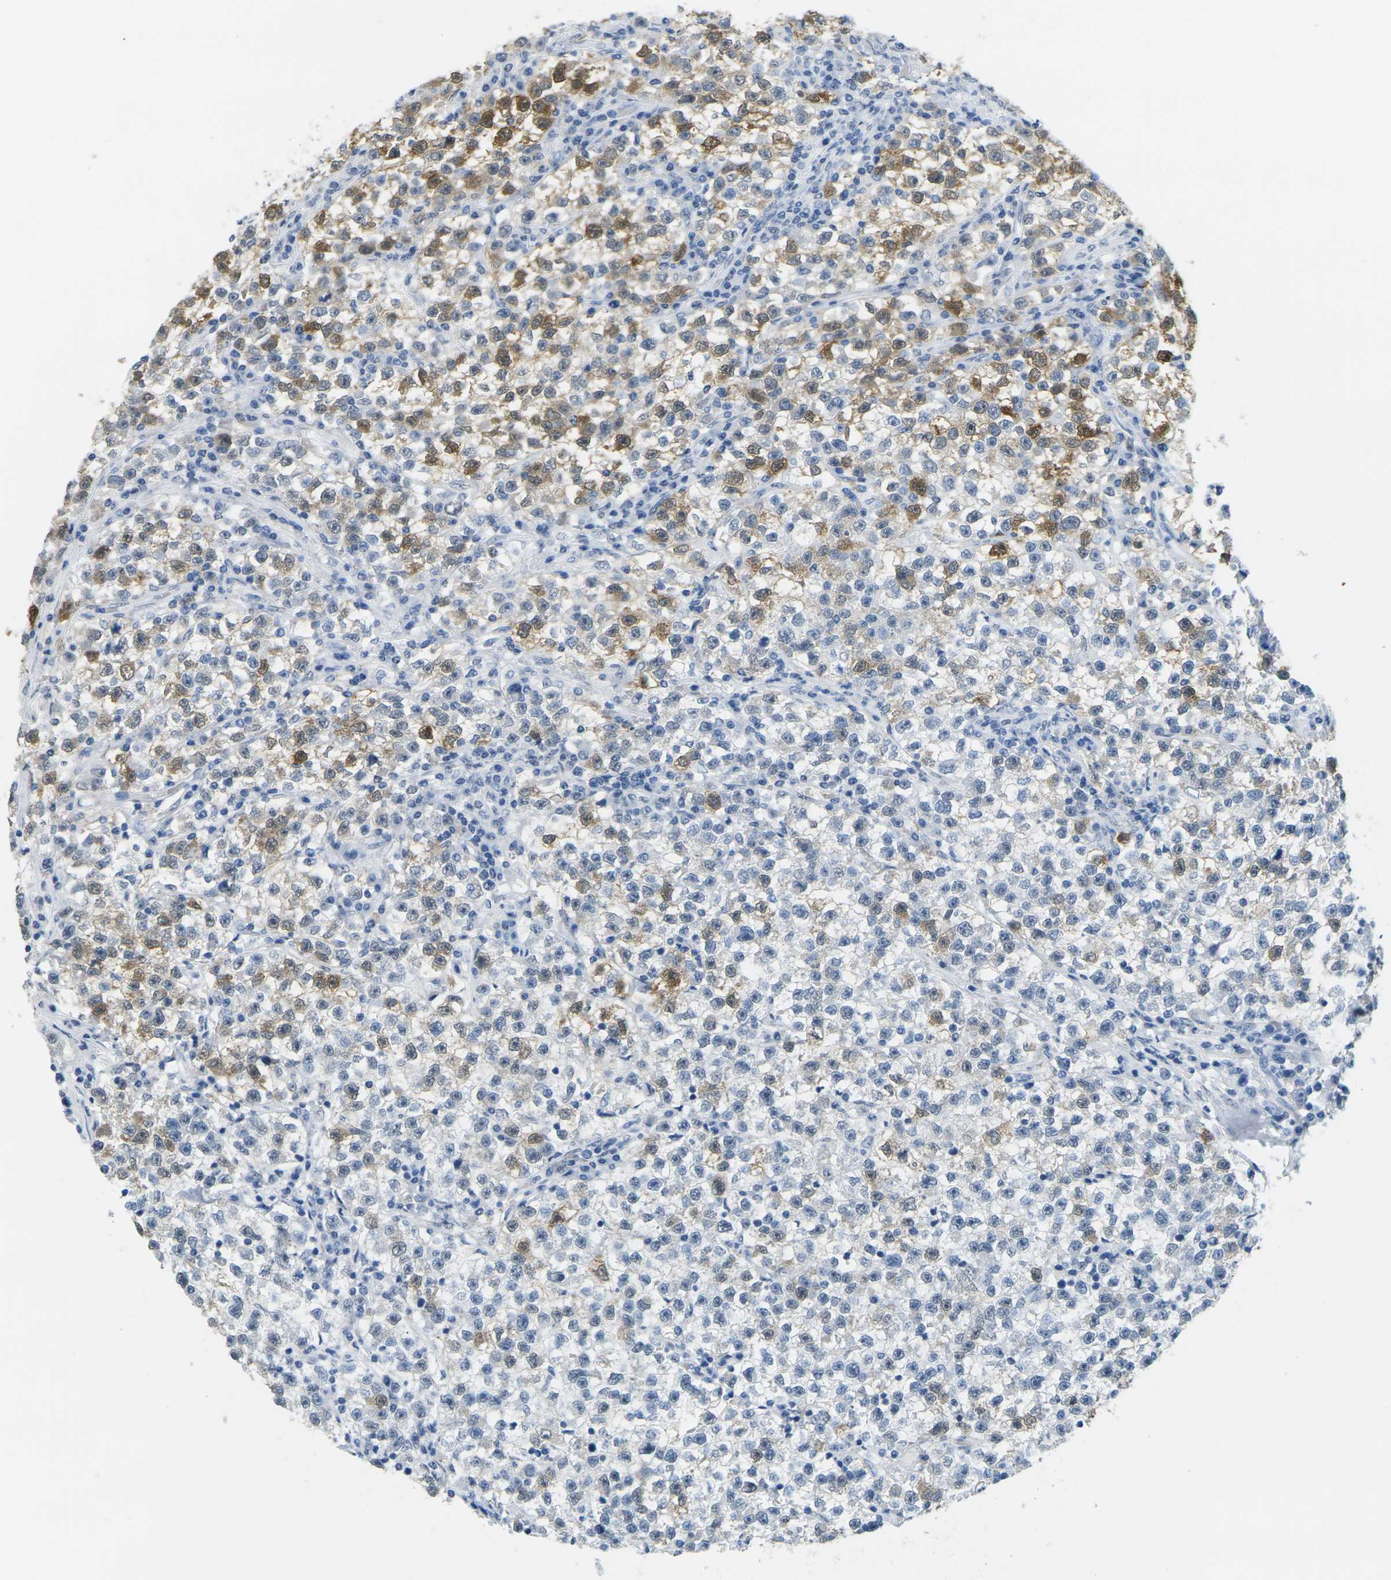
{"staining": {"intensity": "moderate", "quantity": "25%-75%", "location": "cytoplasmic/membranous"}, "tissue": "testis cancer", "cell_type": "Tumor cells", "image_type": "cancer", "snomed": [{"axis": "morphology", "description": "Seminoma, NOS"}, {"axis": "topography", "description": "Testis"}], "caption": "Testis cancer (seminoma) was stained to show a protein in brown. There is medium levels of moderate cytoplasmic/membranous staining in approximately 25%-75% of tumor cells.", "gene": "CTAG1A", "patient": {"sex": "male", "age": 22}}